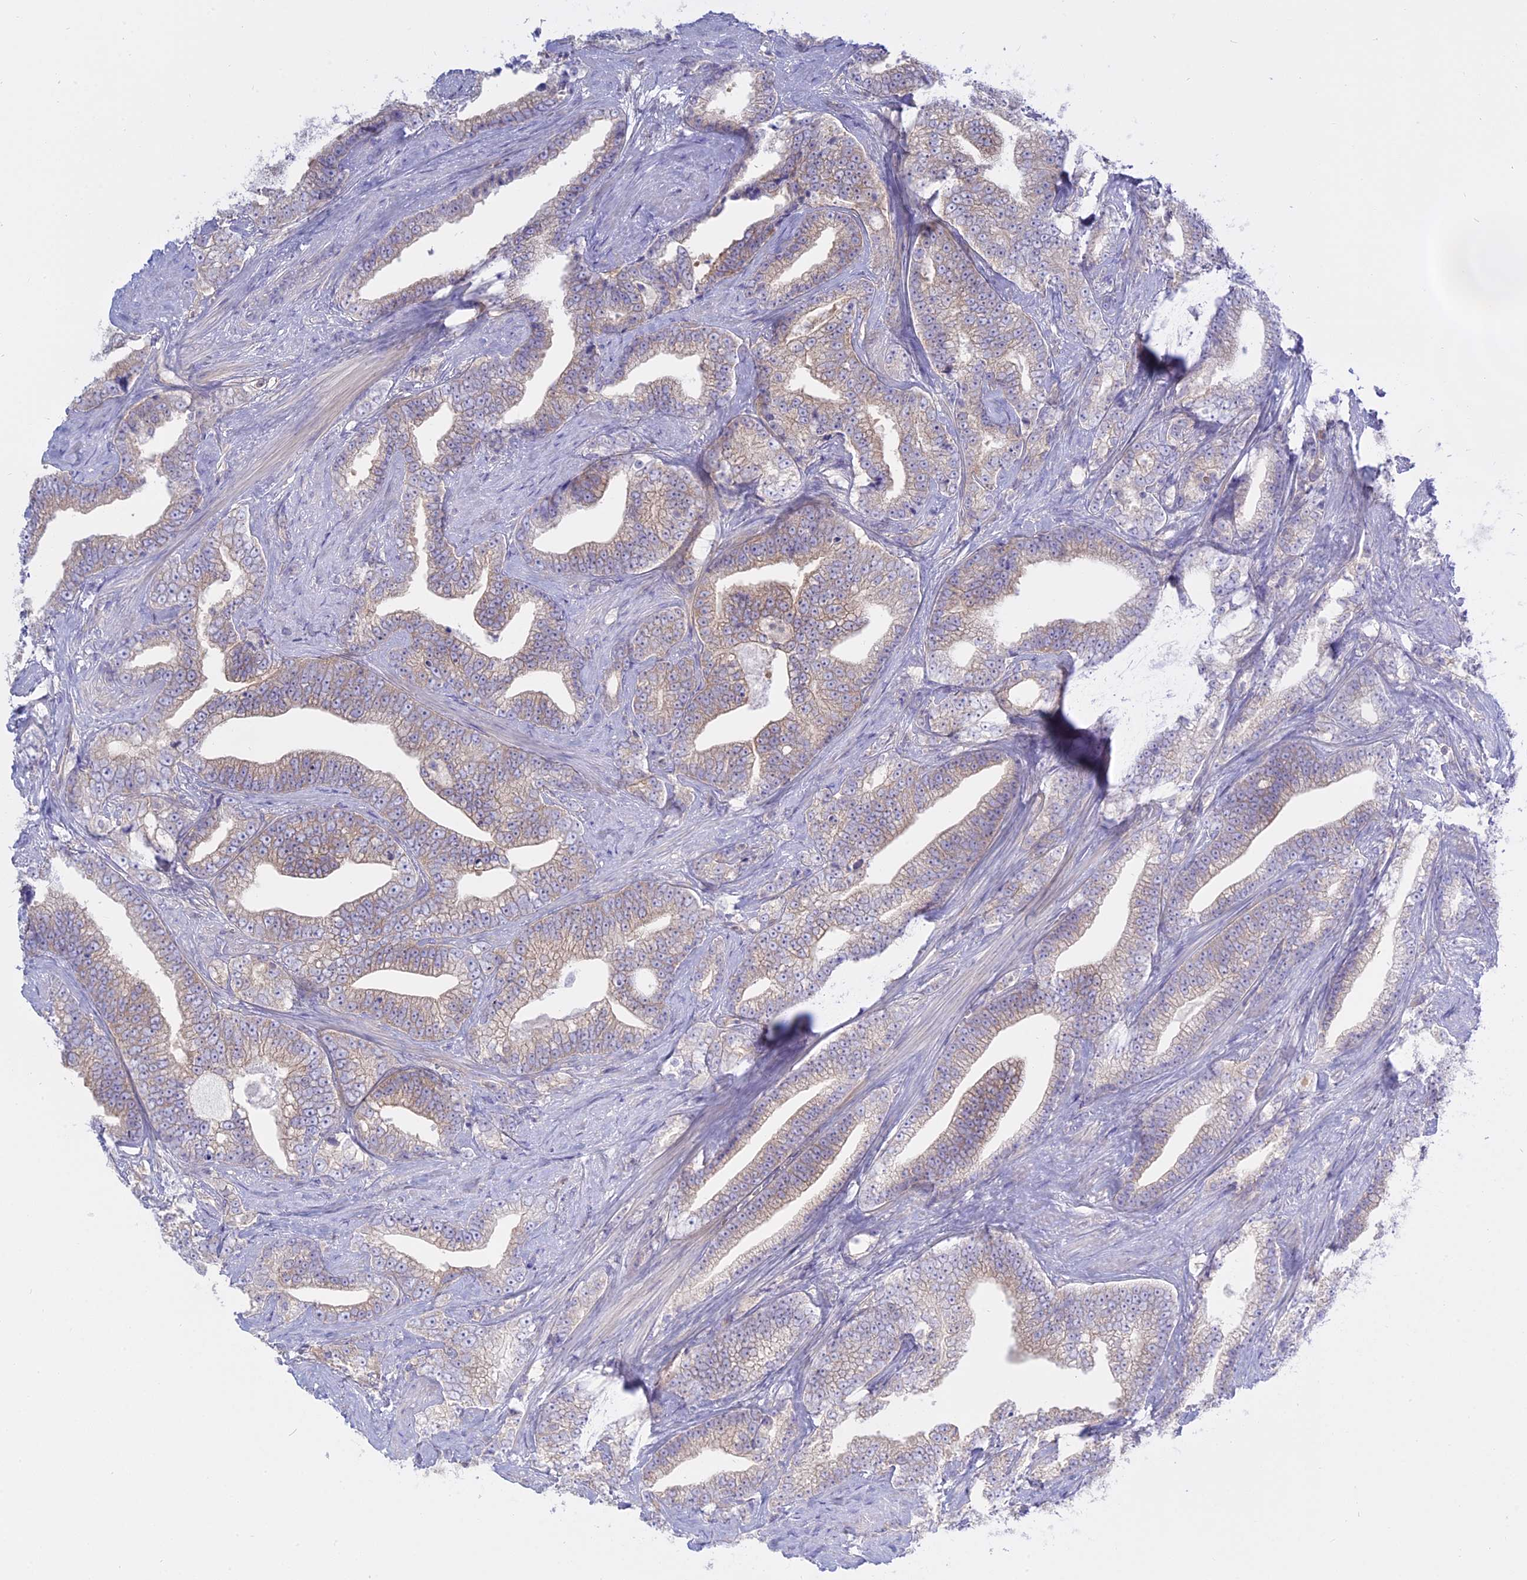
{"staining": {"intensity": "weak", "quantity": "25%-75%", "location": "cytoplasmic/membranous"}, "tissue": "prostate cancer", "cell_type": "Tumor cells", "image_type": "cancer", "snomed": [{"axis": "morphology", "description": "Adenocarcinoma, High grade"}, {"axis": "topography", "description": "Prostate and seminal vesicle, NOS"}], "caption": "Immunohistochemical staining of human prostate cancer shows low levels of weak cytoplasmic/membranous positivity in approximately 25%-75% of tumor cells.", "gene": "AHCYL1", "patient": {"sex": "male", "age": 67}}